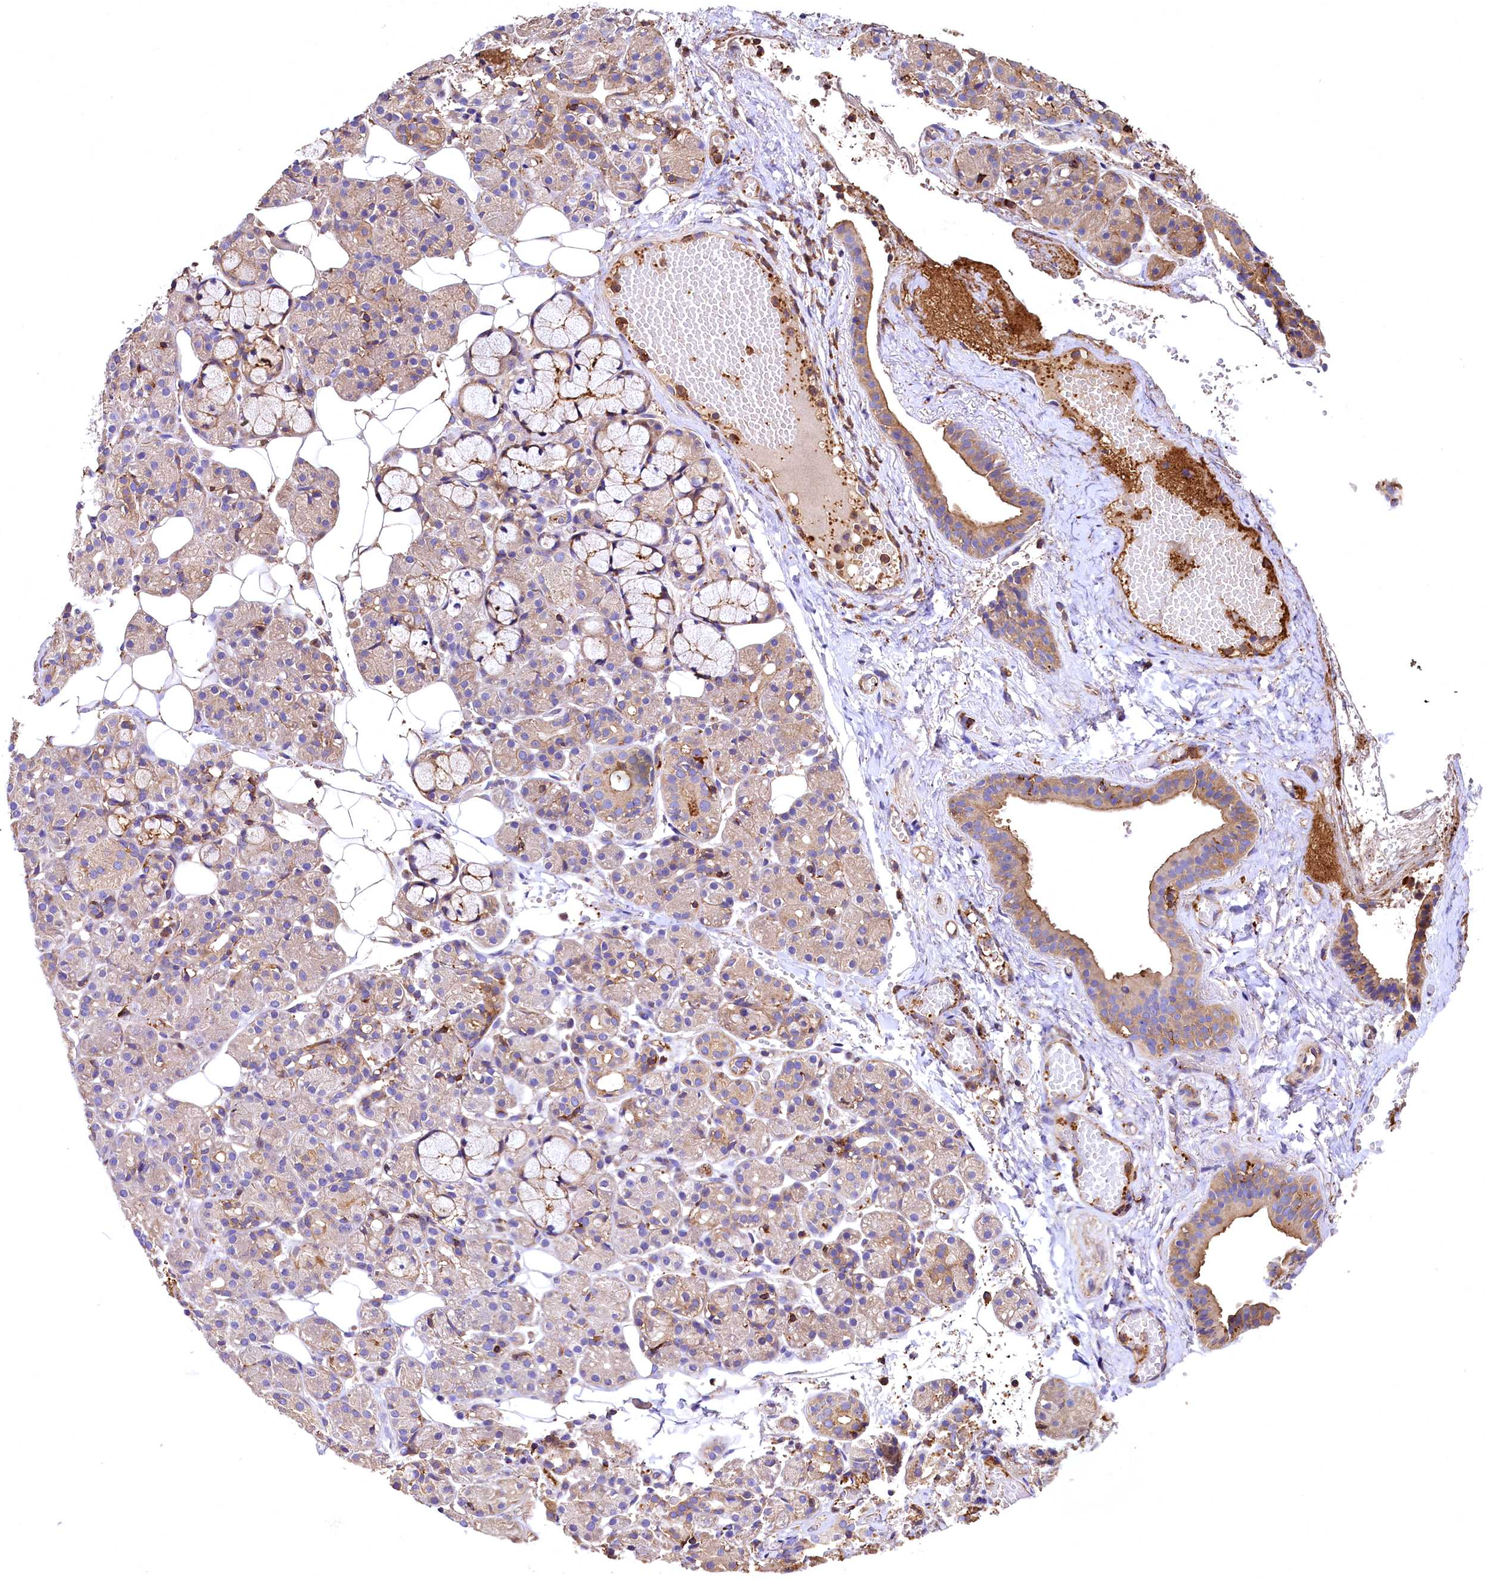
{"staining": {"intensity": "moderate", "quantity": "<25%", "location": "cytoplasmic/membranous"}, "tissue": "salivary gland", "cell_type": "Glandular cells", "image_type": "normal", "snomed": [{"axis": "morphology", "description": "Normal tissue, NOS"}, {"axis": "topography", "description": "Salivary gland"}], "caption": "Immunohistochemical staining of benign salivary gland shows low levels of moderate cytoplasmic/membranous positivity in approximately <25% of glandular cells. Nuclei are stained in blue.", "gene": "RARS2", "patient": {"sex": "male", "age": 63}}